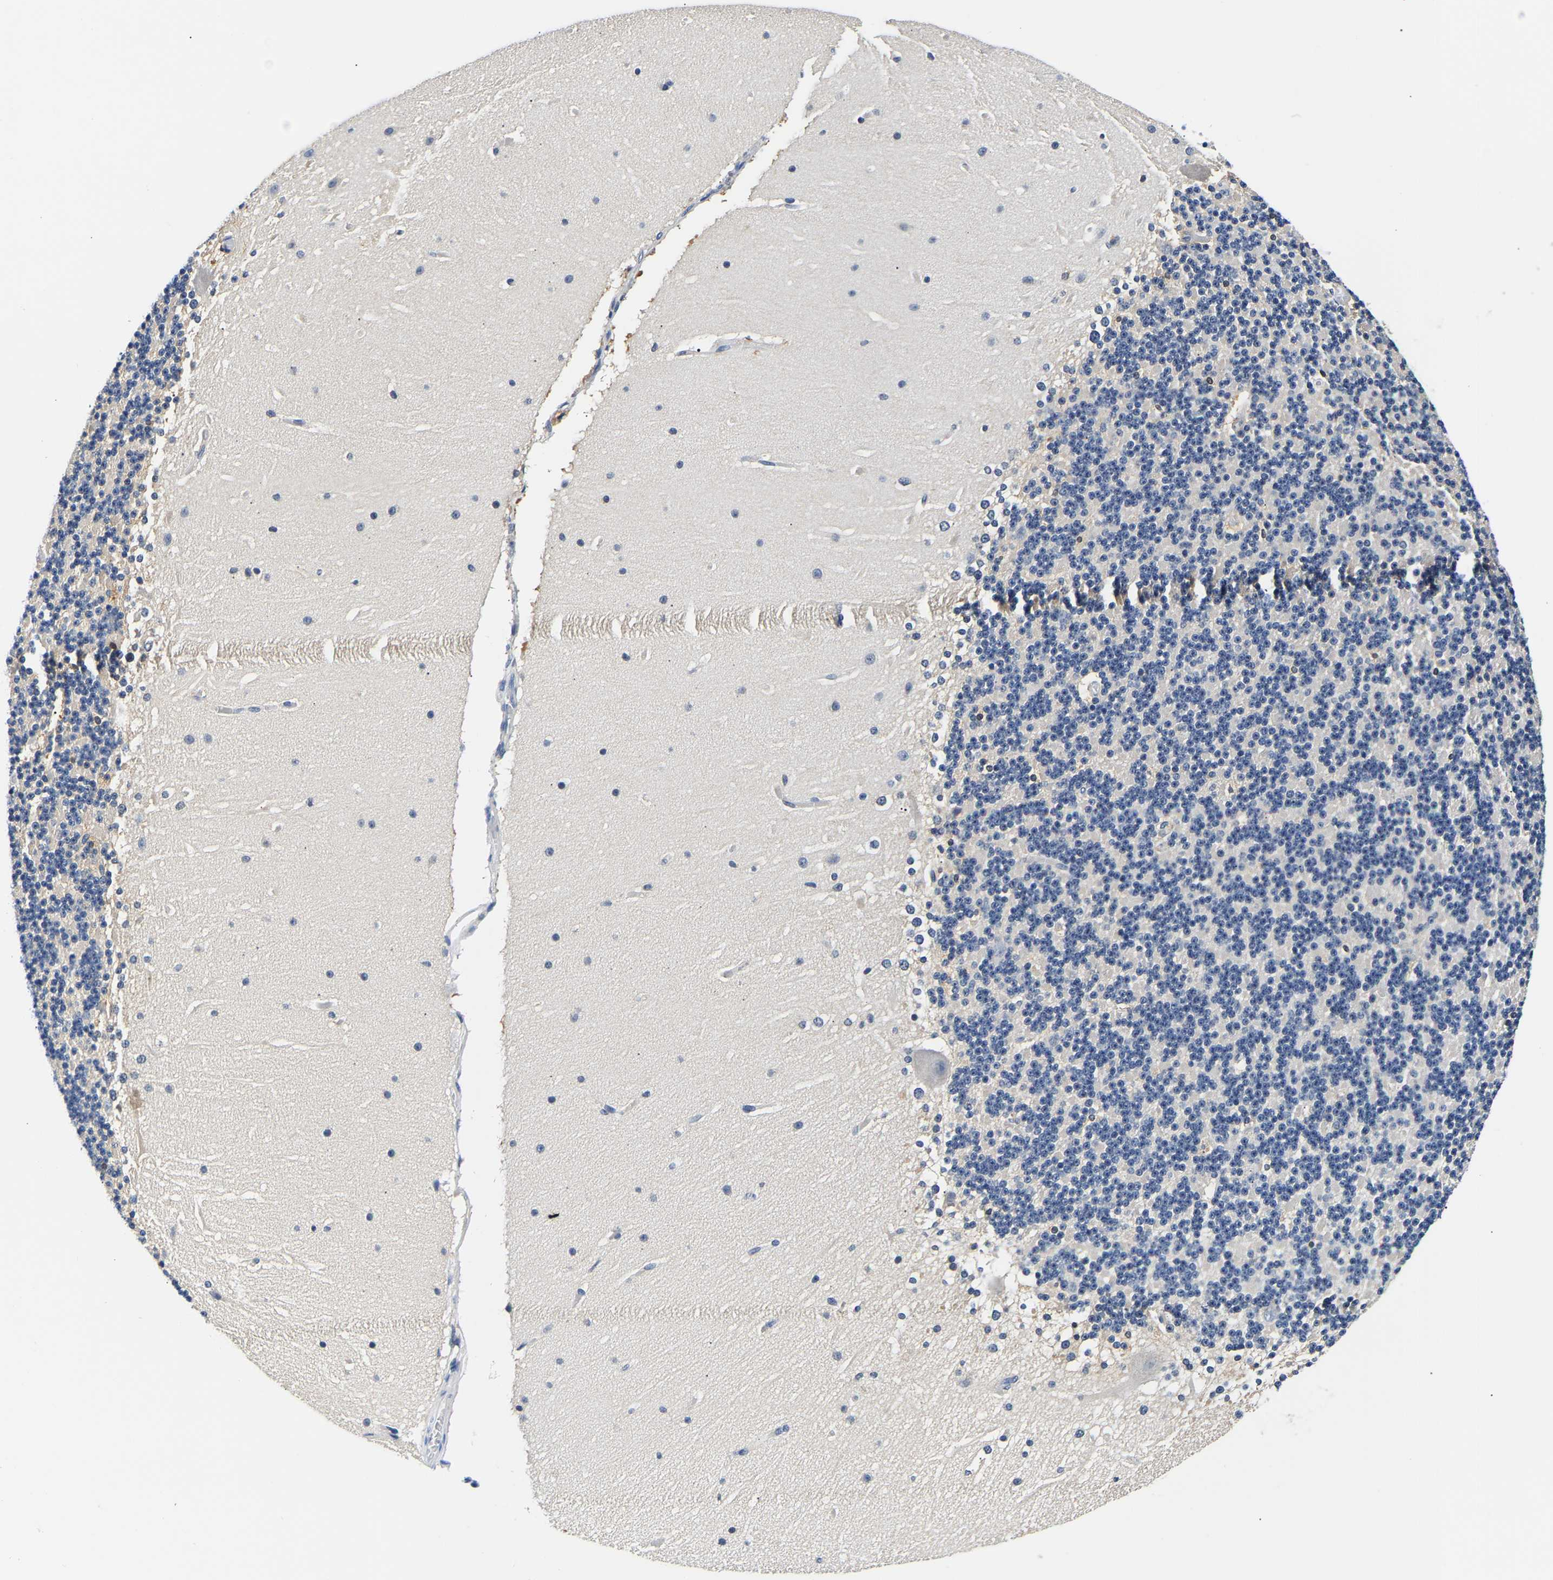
{"staining": {"intensity": "negative", "quantity": "none", "location": "none"}, "tissue": "cerebellum", "cell_type": "Cells in granular layer", "image_type": "normal", "snomed": [{"axis": "morphology", "description": "Normal tissue, NOS"}, {"axis": "topography", "description": "Cerebellum"}], "caption": "IHC micrograph of normal cerebellum stained for a protein (brown), which shows no positivity in cells in granular layer.", "gene": "UCHL3", "patient": {"sex": "female", "age": 19}}